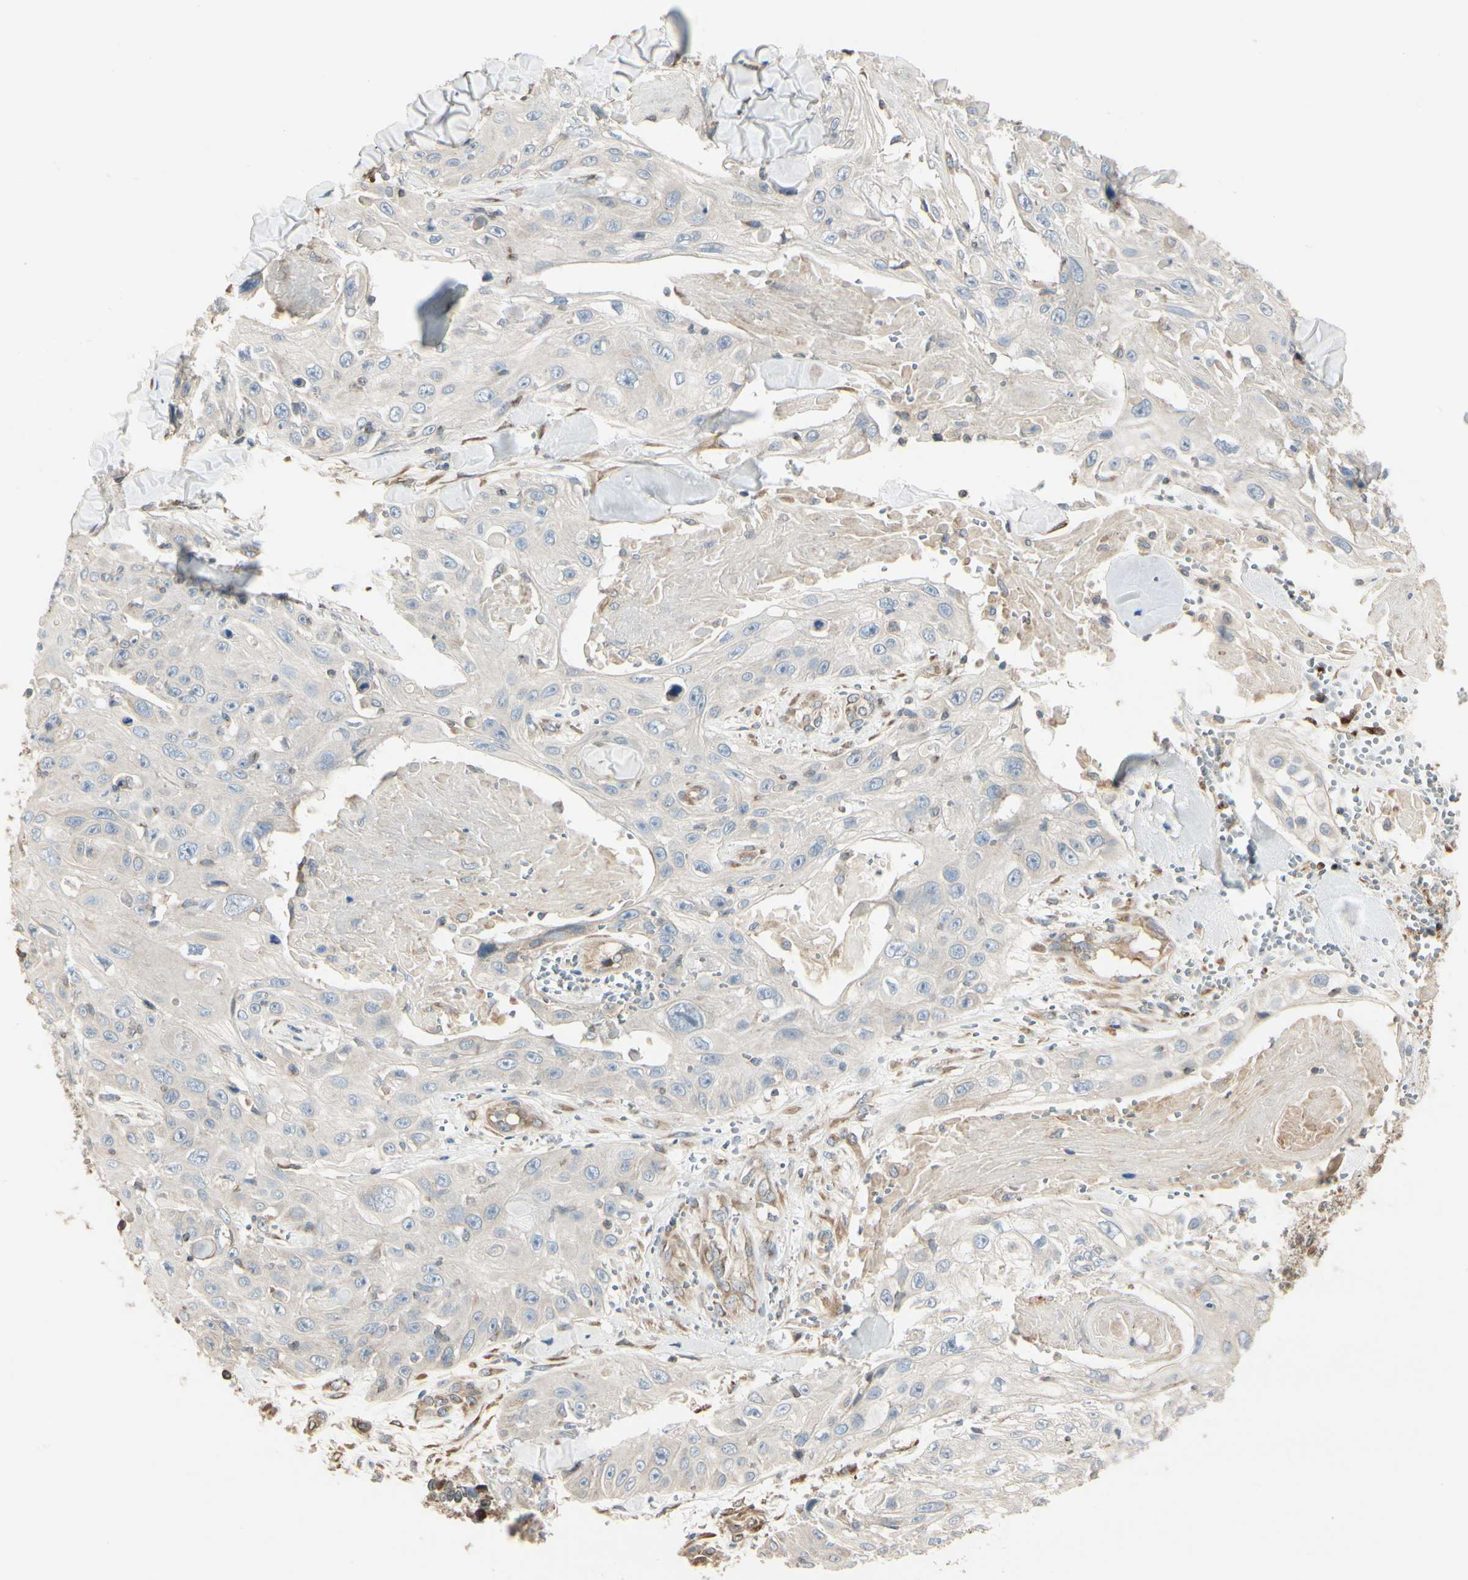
{"staining": {"intensity": "negative", "quantity": "none", "location": "none"}, "tissue": "skin cancer", "cell_type": "Tumor cells", "image_type": "cancer", "snomed": [{"axis": "morphology", "description": "Squamous cell carcinoma, NOS"}, {"axis": "topography", "description": "Skin"}], "caption": "A photomicrograph of human skin cancer is negative for staining in tumor cells.", "gene": "NUCB2", "patient": {"sex": "male", "age": 86}}